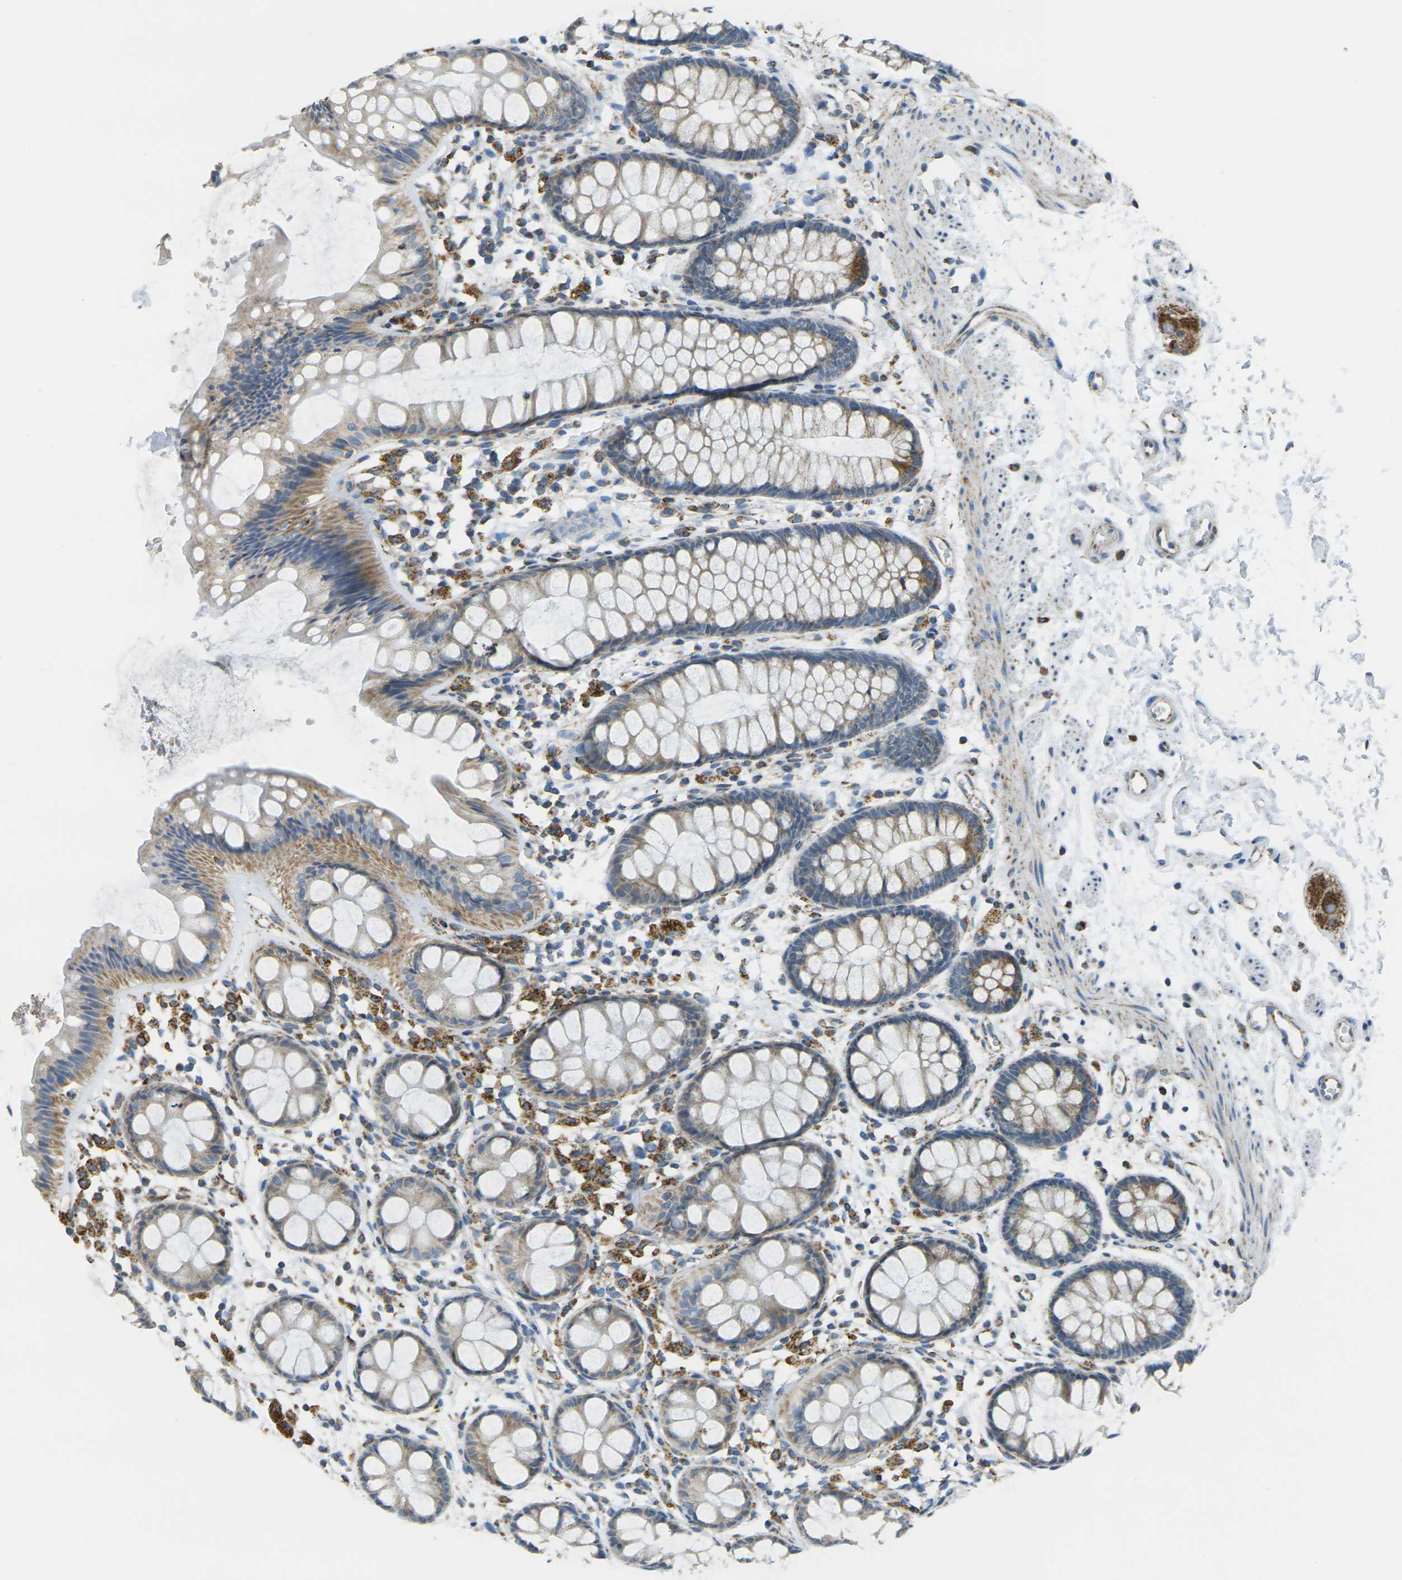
{"staining": {"intensity": "moderate", "quantity": ">75%", "location": "cytoplasmic/membranous"}, "tissue": "rectum", "cell_type": "Glandular cells", "image_type": "normal", "snomed": [{"axis": "morphology", "description": "Normal tissue, NOS"}, {"axis": "topography", "description": "Rectum"}], "caption": "Immunohistochemical staining of normal rectum exhibits >75% levels of moderate cytoplasmic/membranous protein expression in about >75% of glandular cells. The protein of interest is stained brown, and the nuclei are stained in blue (DAB IHC with brightfield microscopy, high magnification).", "gene": "CYB5R1", "patient": {"sex": "female", "age": 66}}